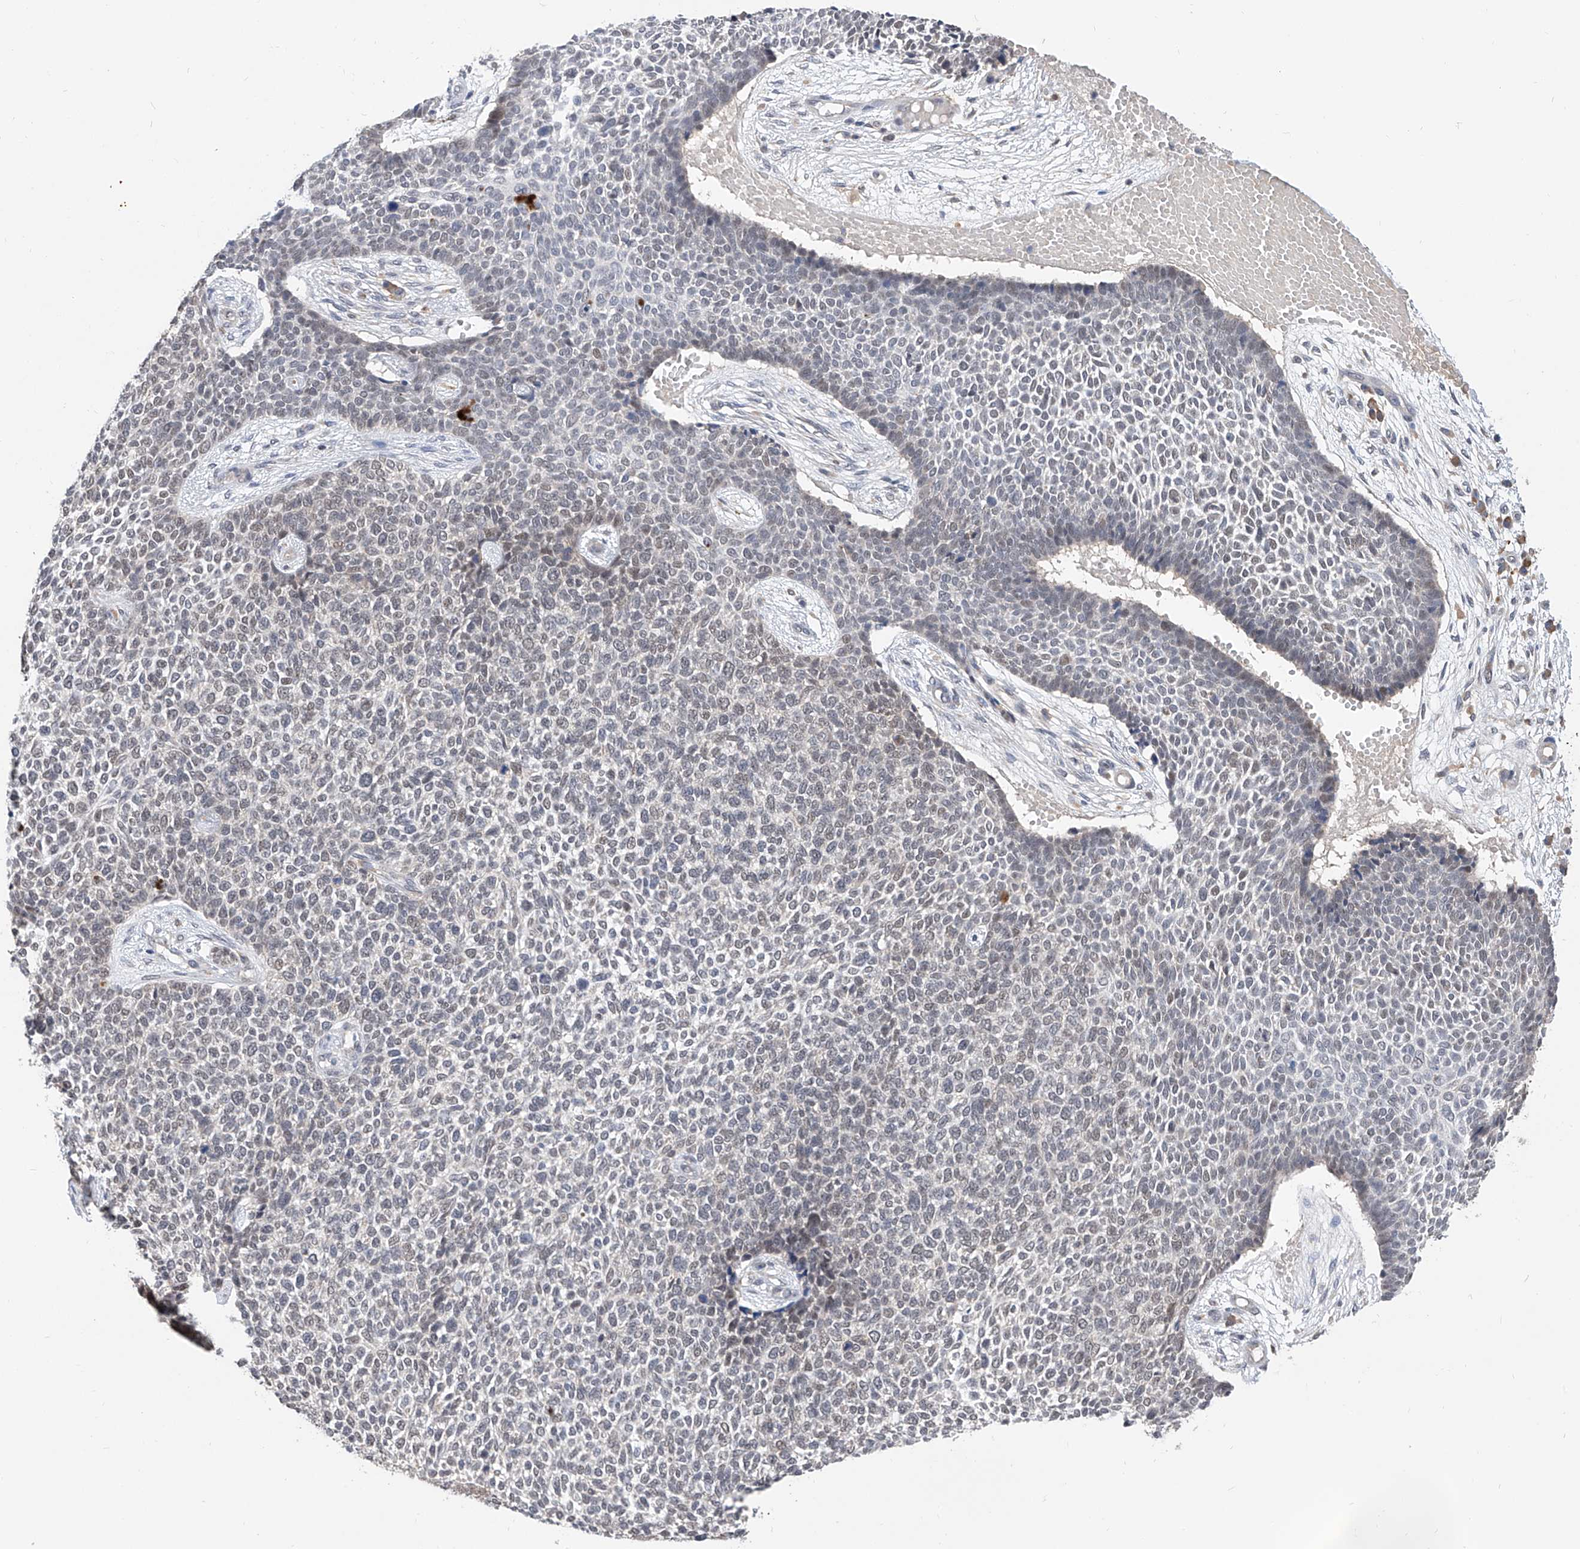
{"staining": {"intensity": "weak", "quantity": "<25%", "location": "nuclear"}, "tissue": "skin cancer", "cell_type": "Tumor cells", "image_type": "cancer", "snomed": [{"axis": "morphology", "description": "Basal cell carcinoma"}, {"axis": "topography", "description": "Skin"}], "caption": "Skin cancer (basal cell carcinoma) stained for a protein using immunohistochemistry exhibits no expression tumor cells.", "gene": "CARMIL3", "patient": {"sex": "female", "age": 84}}